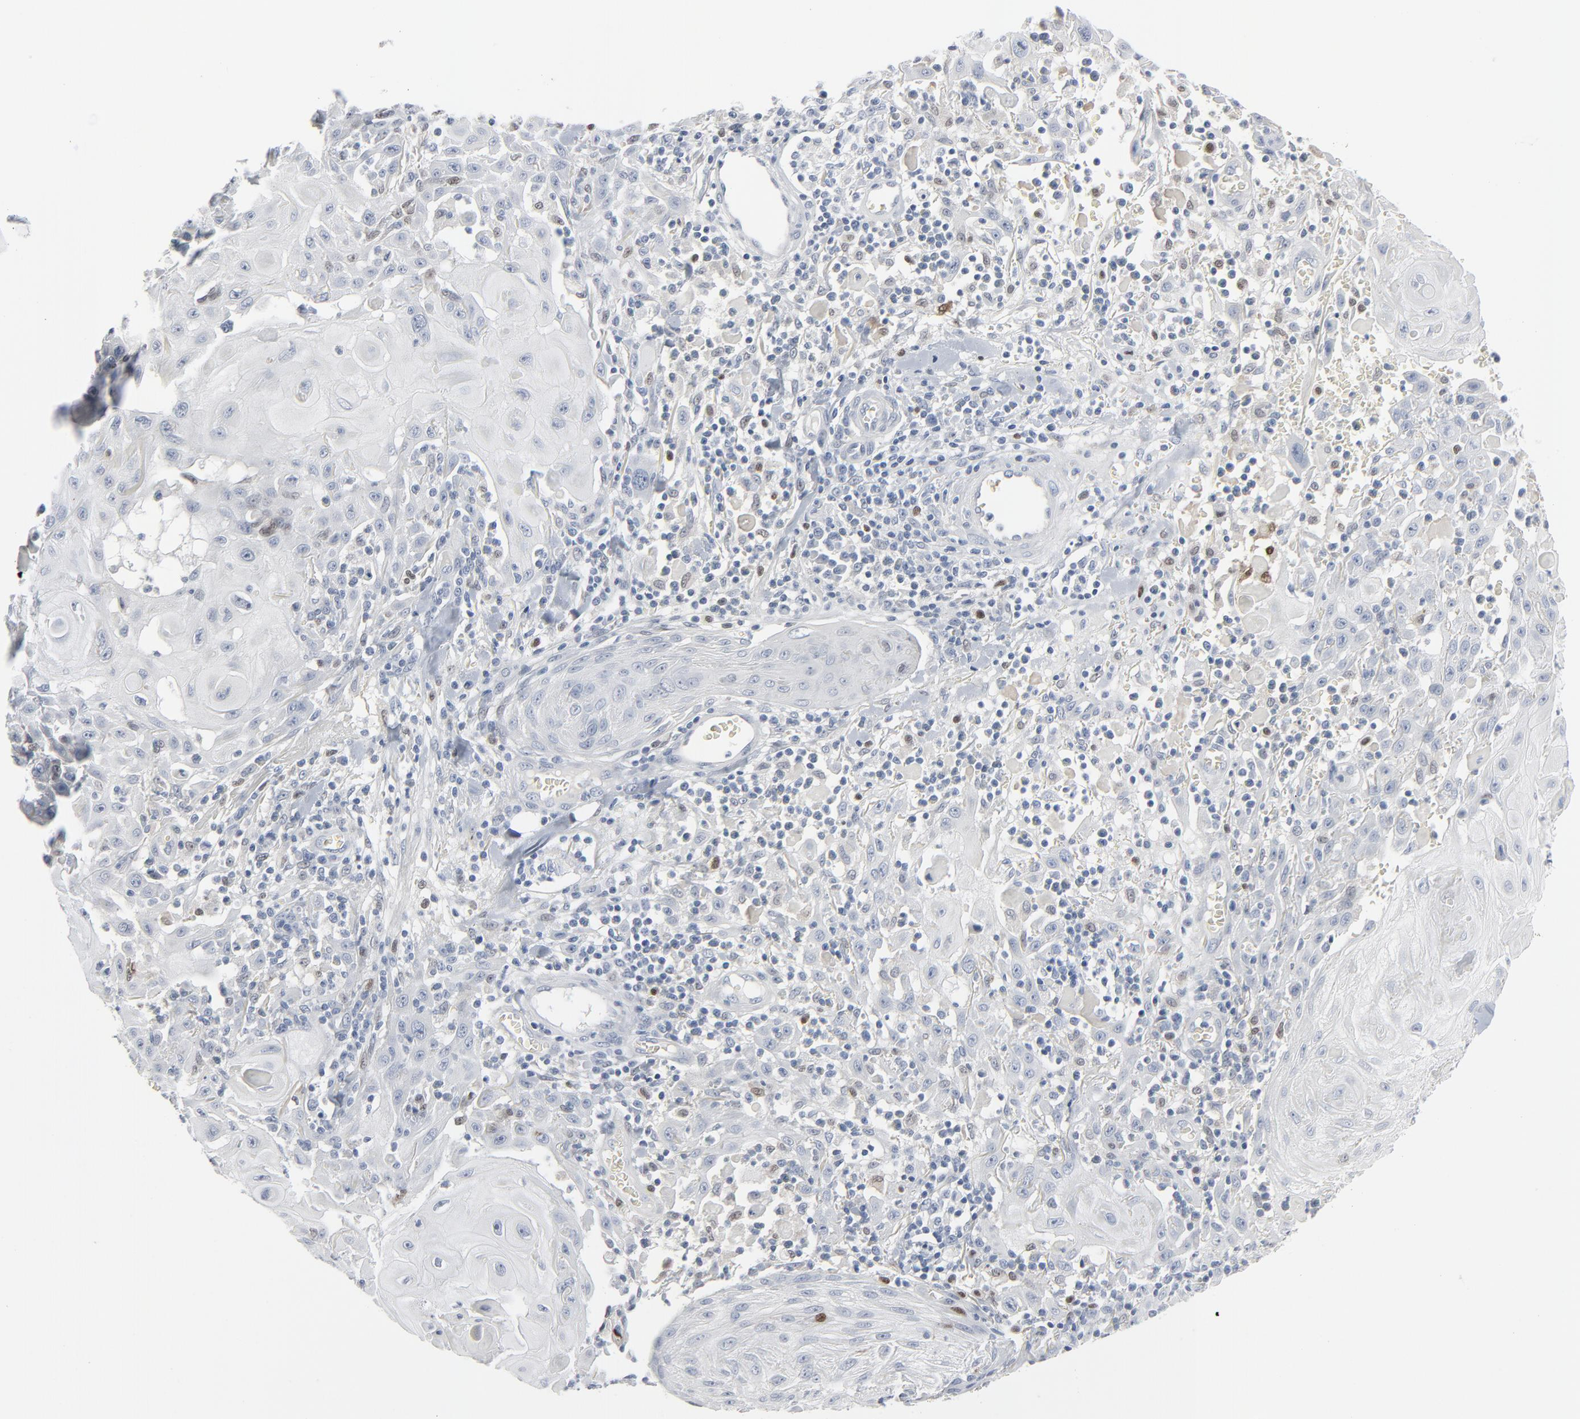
{"staining": {"intensity": "moderate", "quantity": "<25%", "location": "nuclear"}, "tissue": "skin cancer", "cell_type": "Tumor cells", "image_type": "cancer", "snomed": [{"axis": "morphology", "description": "Squamous cell carcinoma, NOS"}, {"axis": "topography", "description": "Skin"}], "caption": "Skin cancer (squamous cell carcinoma) stained with DAB immunohistochemistry (IHC) exhibits low levels of moderate nuclear positivity in approximately <25% of tumor cells. (IHC, brightfield microscopy, high magnification).", "gene": "MITF", "patient": {"sex": "male", "age": 24}}